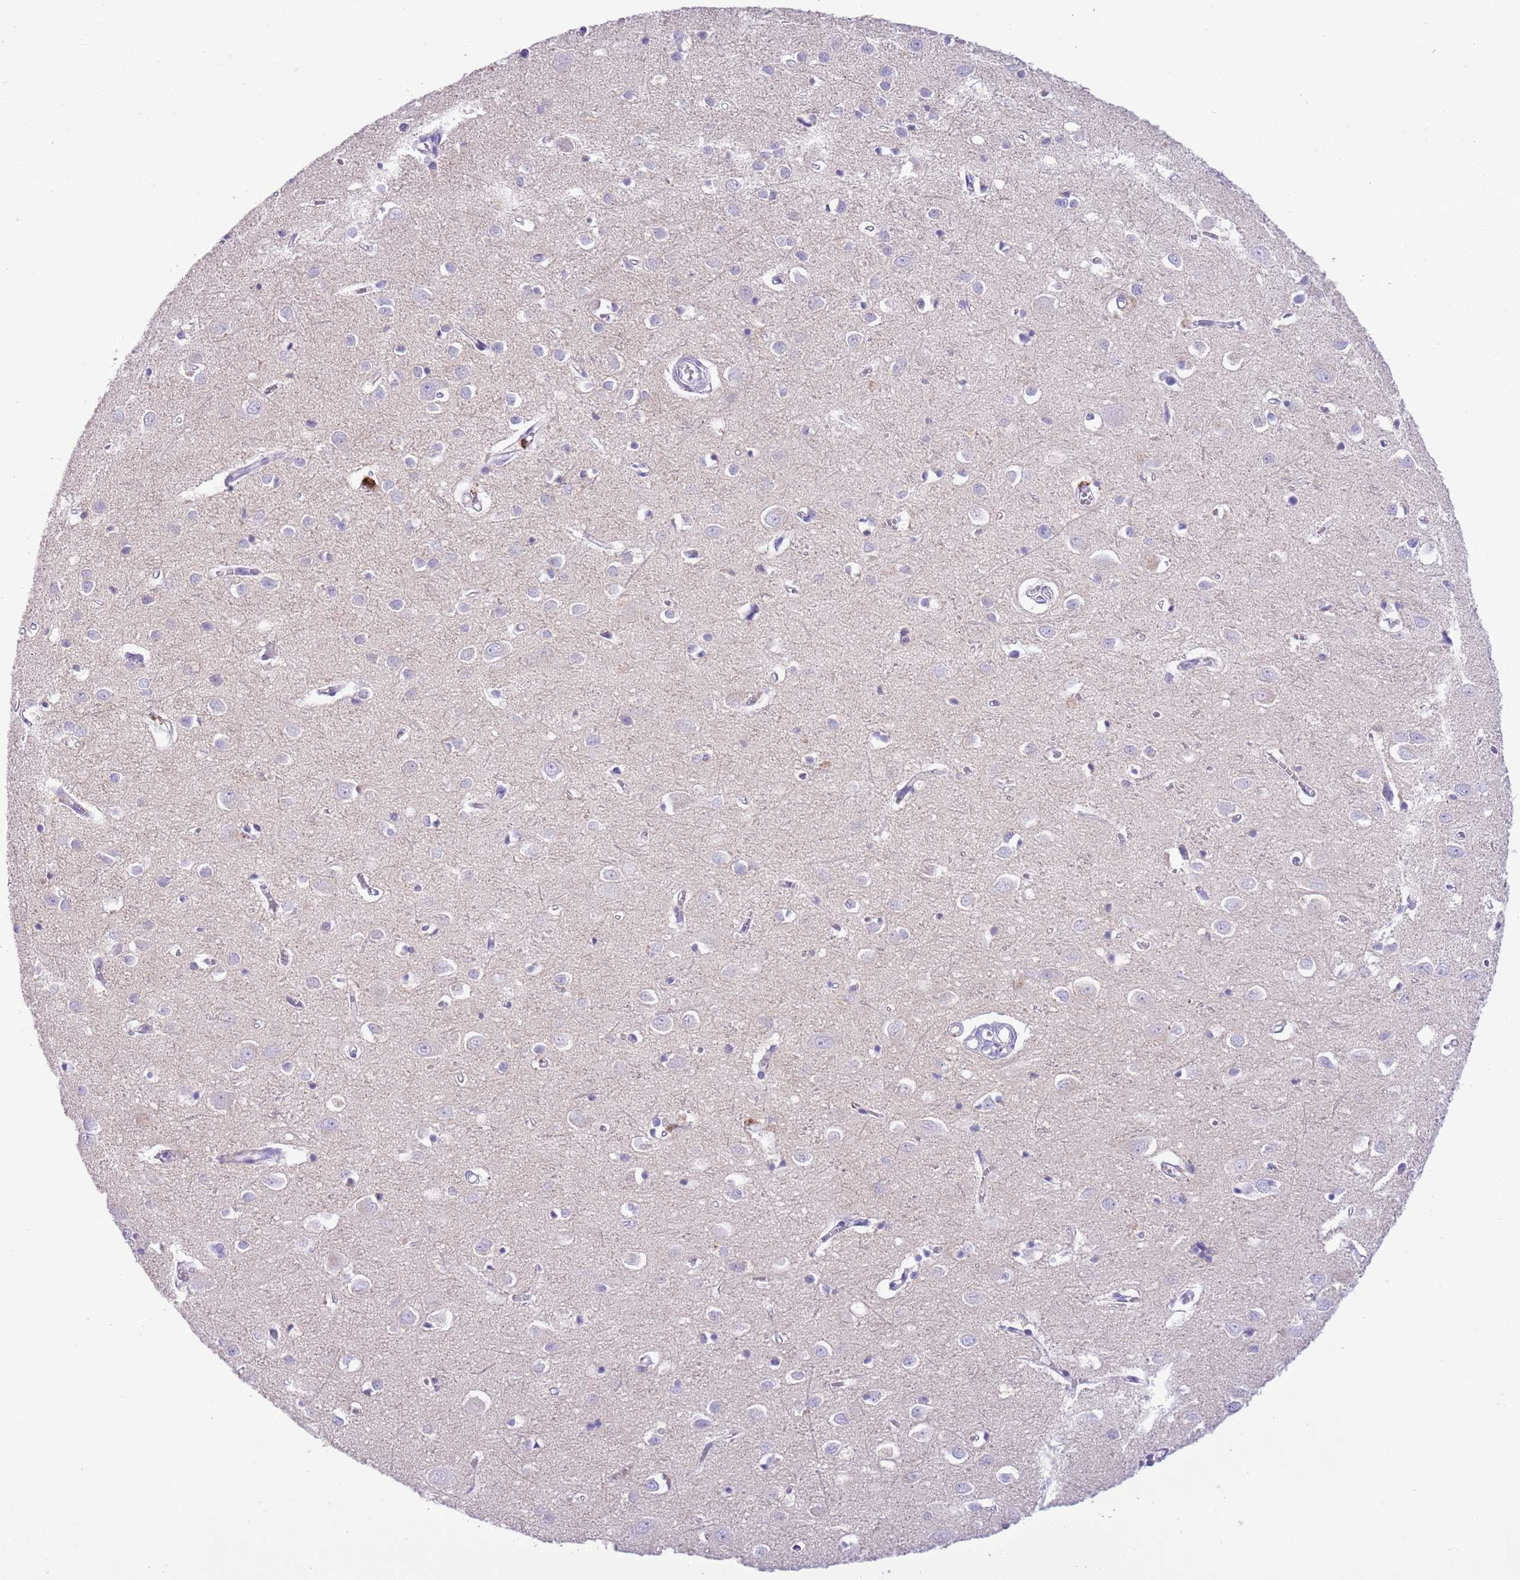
{"staining": {"intensity": "negative", "quantity": "none", "location": "none"}, "tissue": "cerebral cortex", "cell_type": "Endothelial cells", "image_type": "normal", "snomed": [{"axis": "morphology", "description": "Normal tissue, NOS"}, {"axis": "topography", "description": "Cerebral cortex"}], "caption": "DAB immunohistochemical staining of unremarkable human cerebral cortex shows no significant positivity in endothelial cells.", "gene": "CLEC2A", "patient": {"sex": "female", "age": 64}}